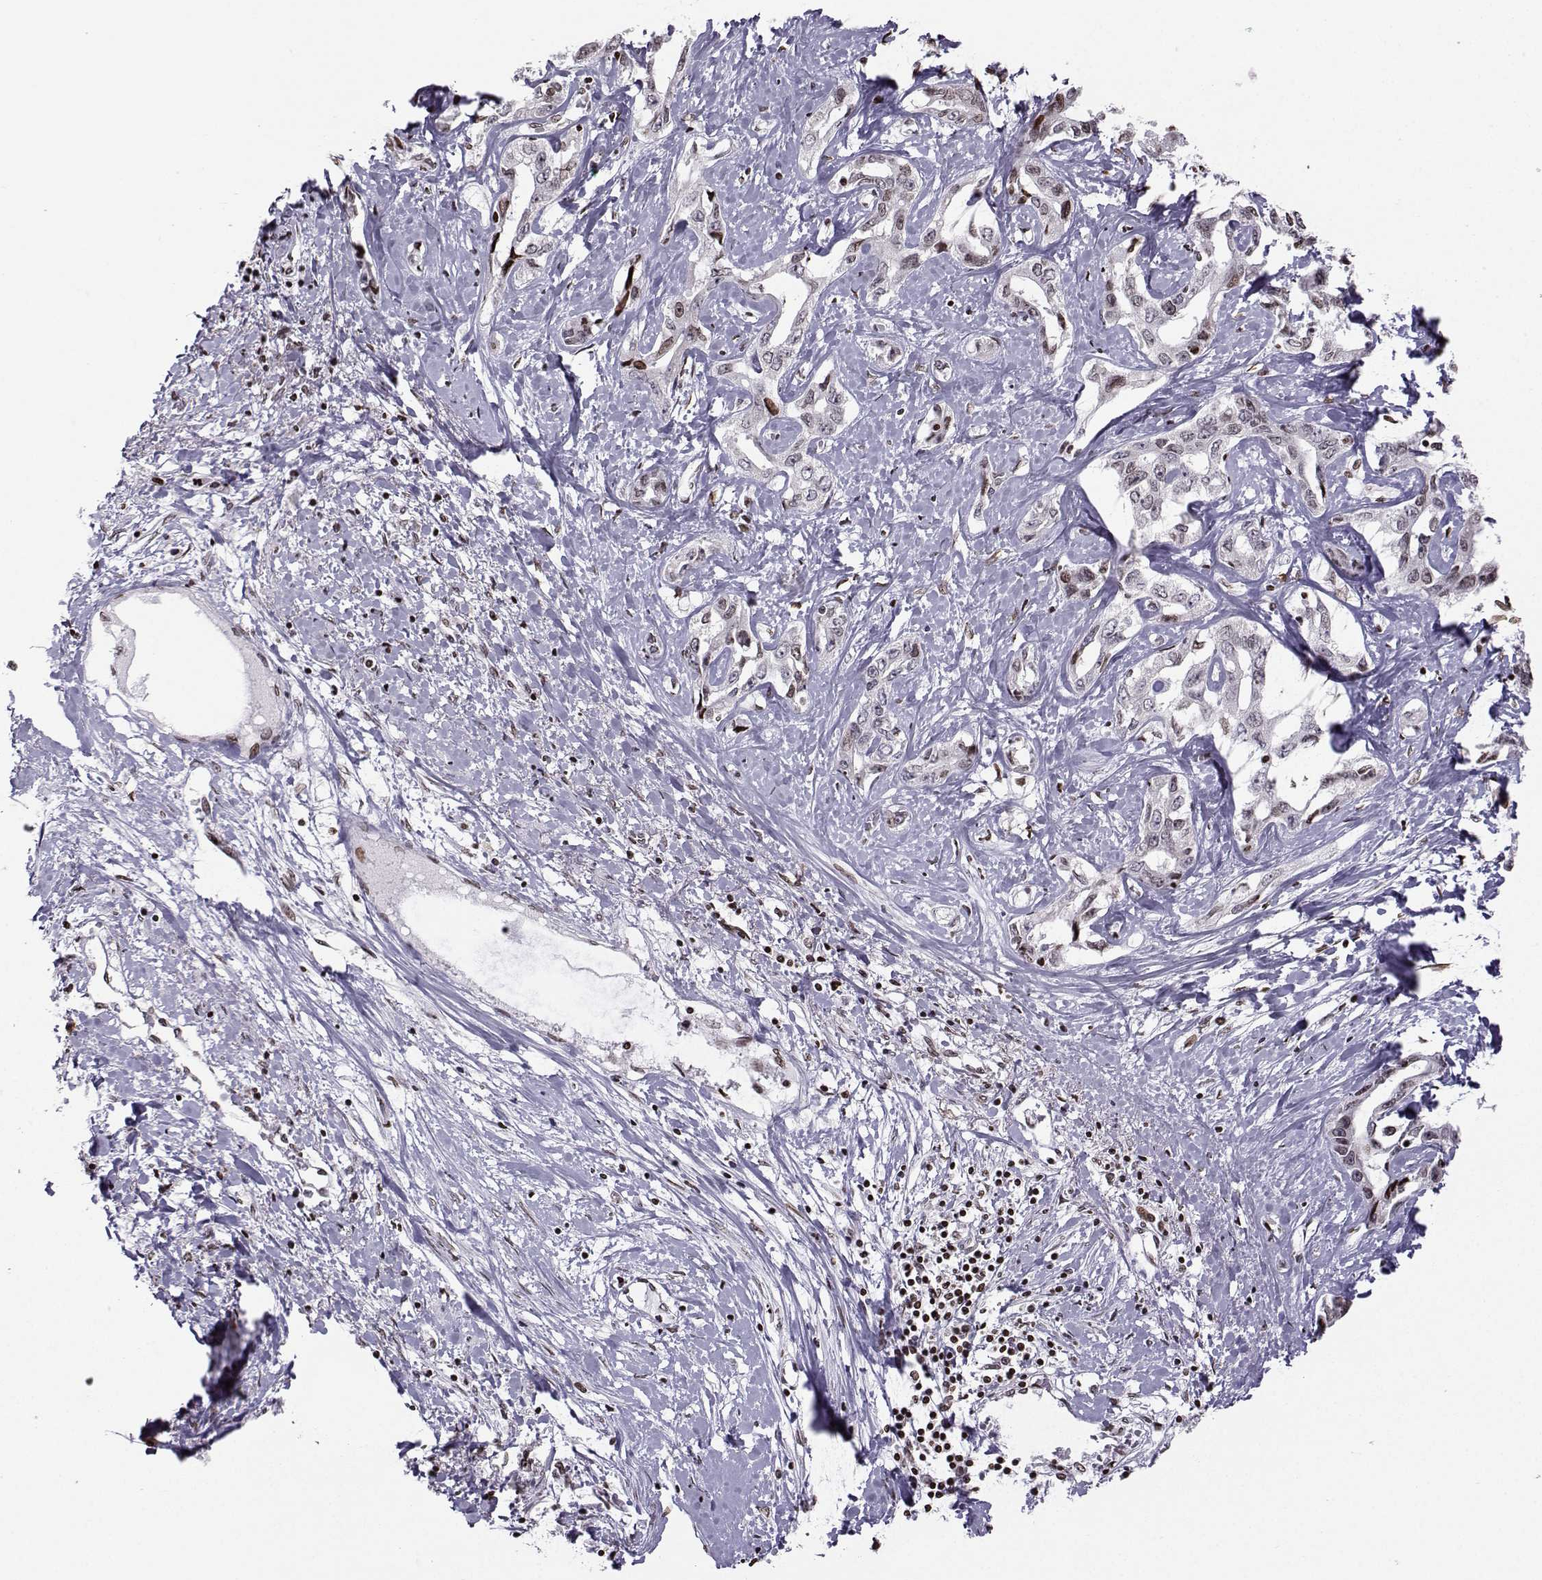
{"staining": {"intensity": "weak", "quantity": "<25%", "location": "nuclear"}, "tissue": "liver cancer", "cell_type": "Tumor cells", "image_type": "cancer", "snomed": [{"axis": "morphology", "description": "Cholangiocarcinoma"}, {"axis": "topography", "description": "Liver"}], "caption": "Tumor cells show no significant positivity in liver cancer. (DAB (3,3'-diaminobenzidine) immunohistochemistry with hematoxylin counter stain).", "gene": "ZNF19", "patient": {"sex": "male", "age": 59}}